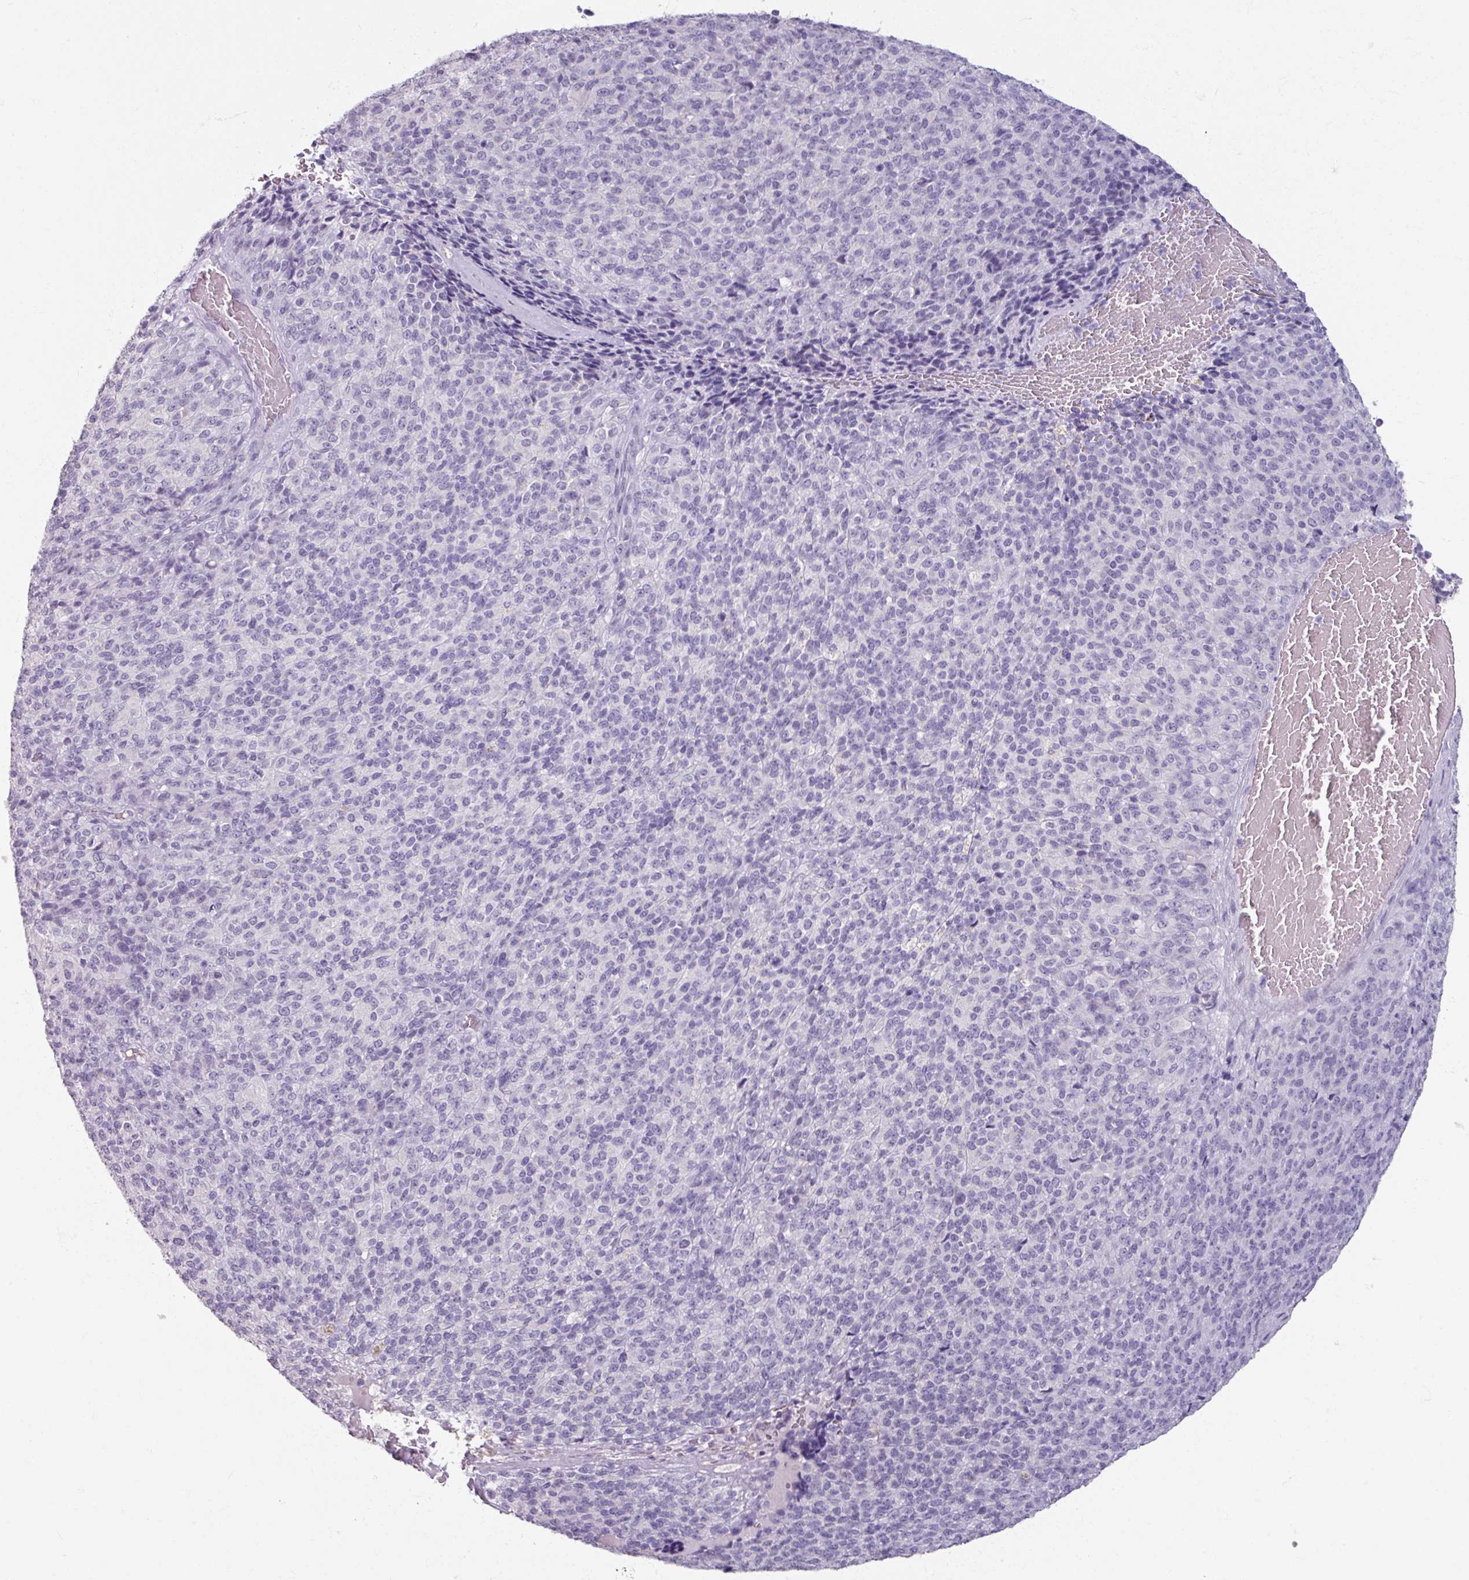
{"staining": {"intensity": "negative", "quantity": "none", "location": "none"}, "tissue": "melanoma", "cell_type": "Tumor cells", "image_type": "cancer", "snomed": [{"axis": "morphology", "description": "Malignant melanoma, Metastatic site"}, {"axis": "topography", "description": "Brain"}], "caption": "This is an immunohistochemistry (IHC) image of melanoma. There is no expression in tumor cells.", "gene": "SLC27A5", "patient": {"sex": "female", "age": 56}}